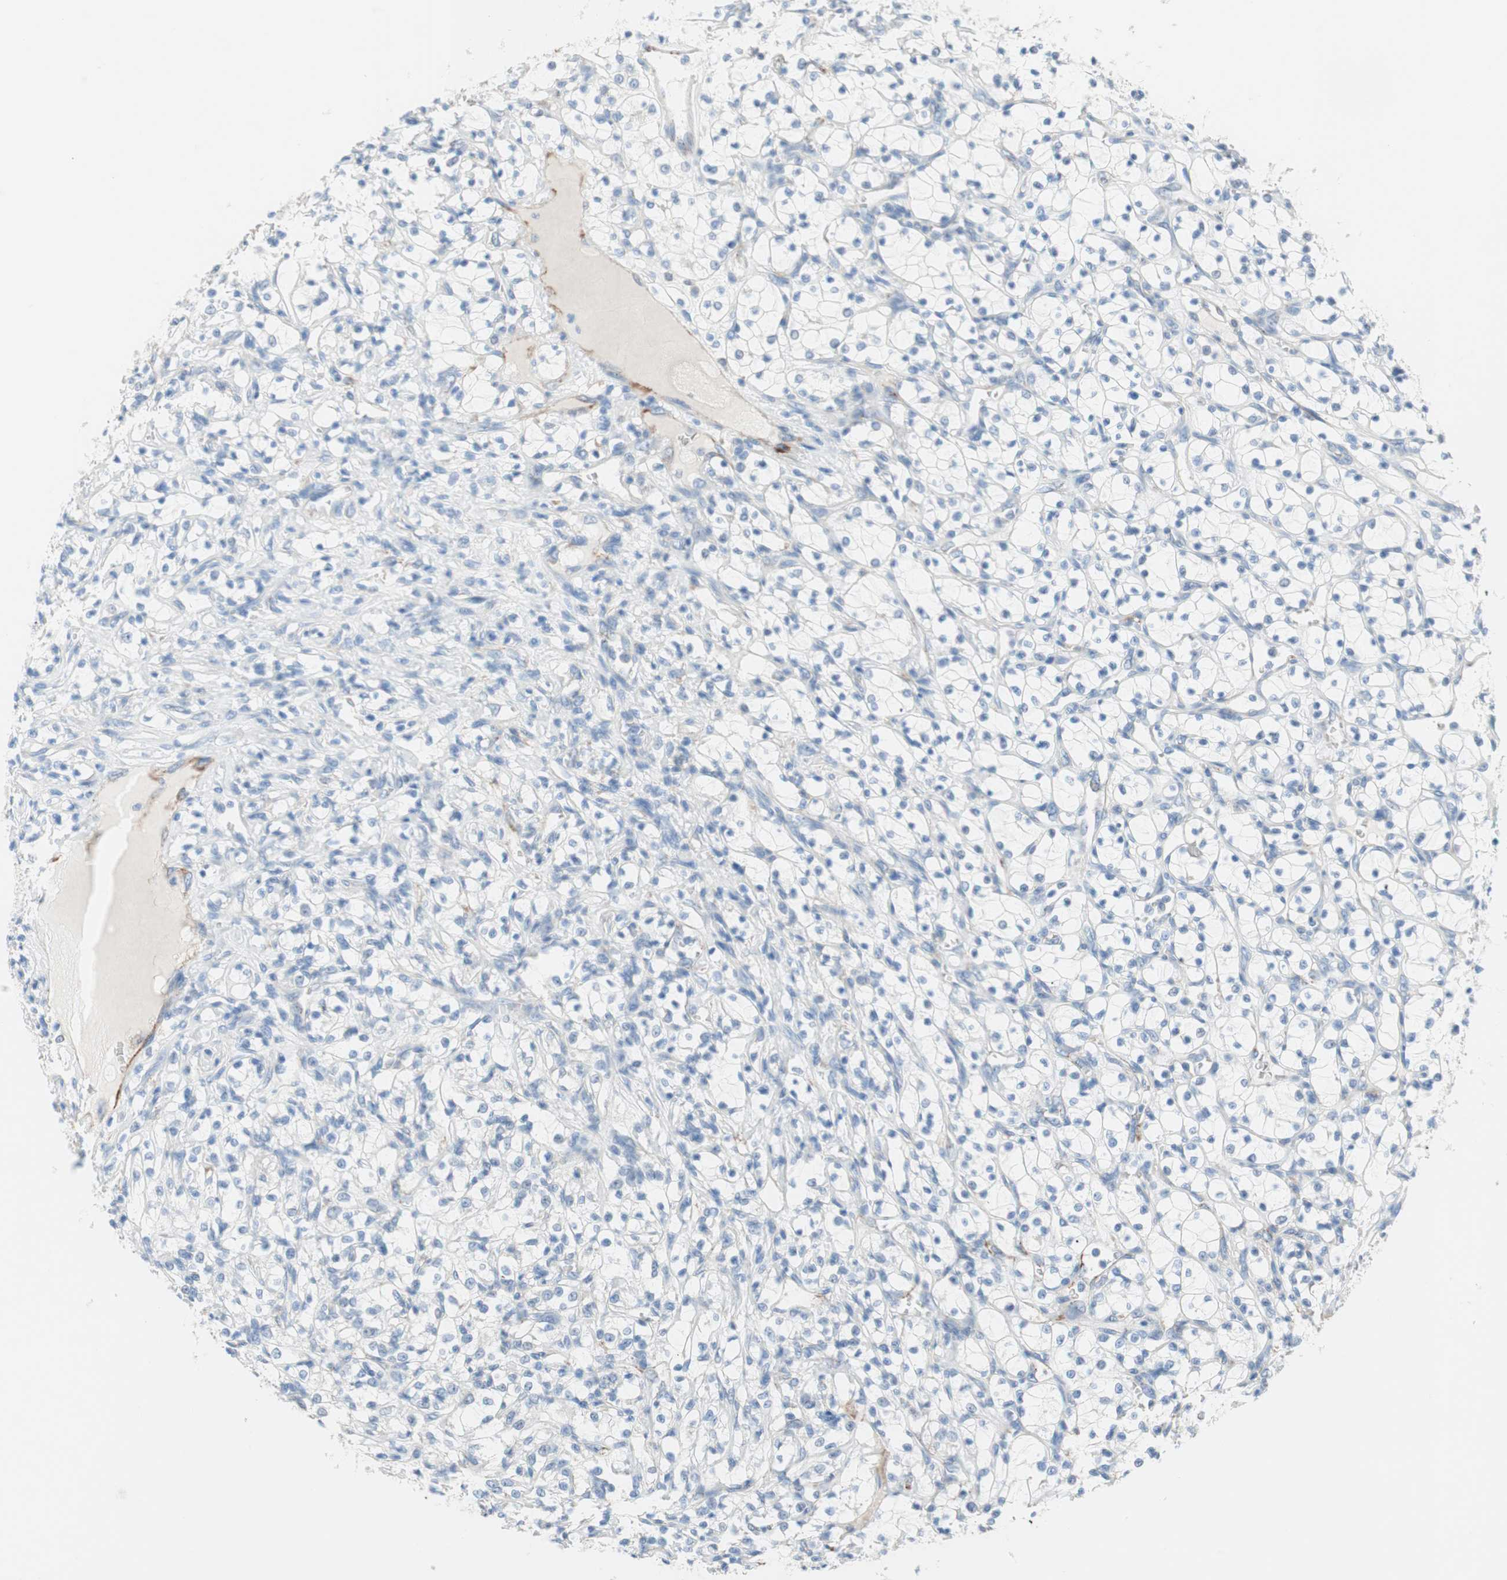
{"staining": {"intensity": "negative", "quantity": "none", "location": "none"}, "tissue": "renal cancer", "cell_type": "Tumor cells", "image_type": "cancer", "snomed": [{"axis": "morphology", "description": "Adenocarcinoma, NOS"}, {"axis": "topography", "description": "Kidney"}], "caption": "Tumor cells show no significant expression in adenocarcinoma (renal).", "gene": "GLUL", "patient": {"sex": "female", "age": 69}}